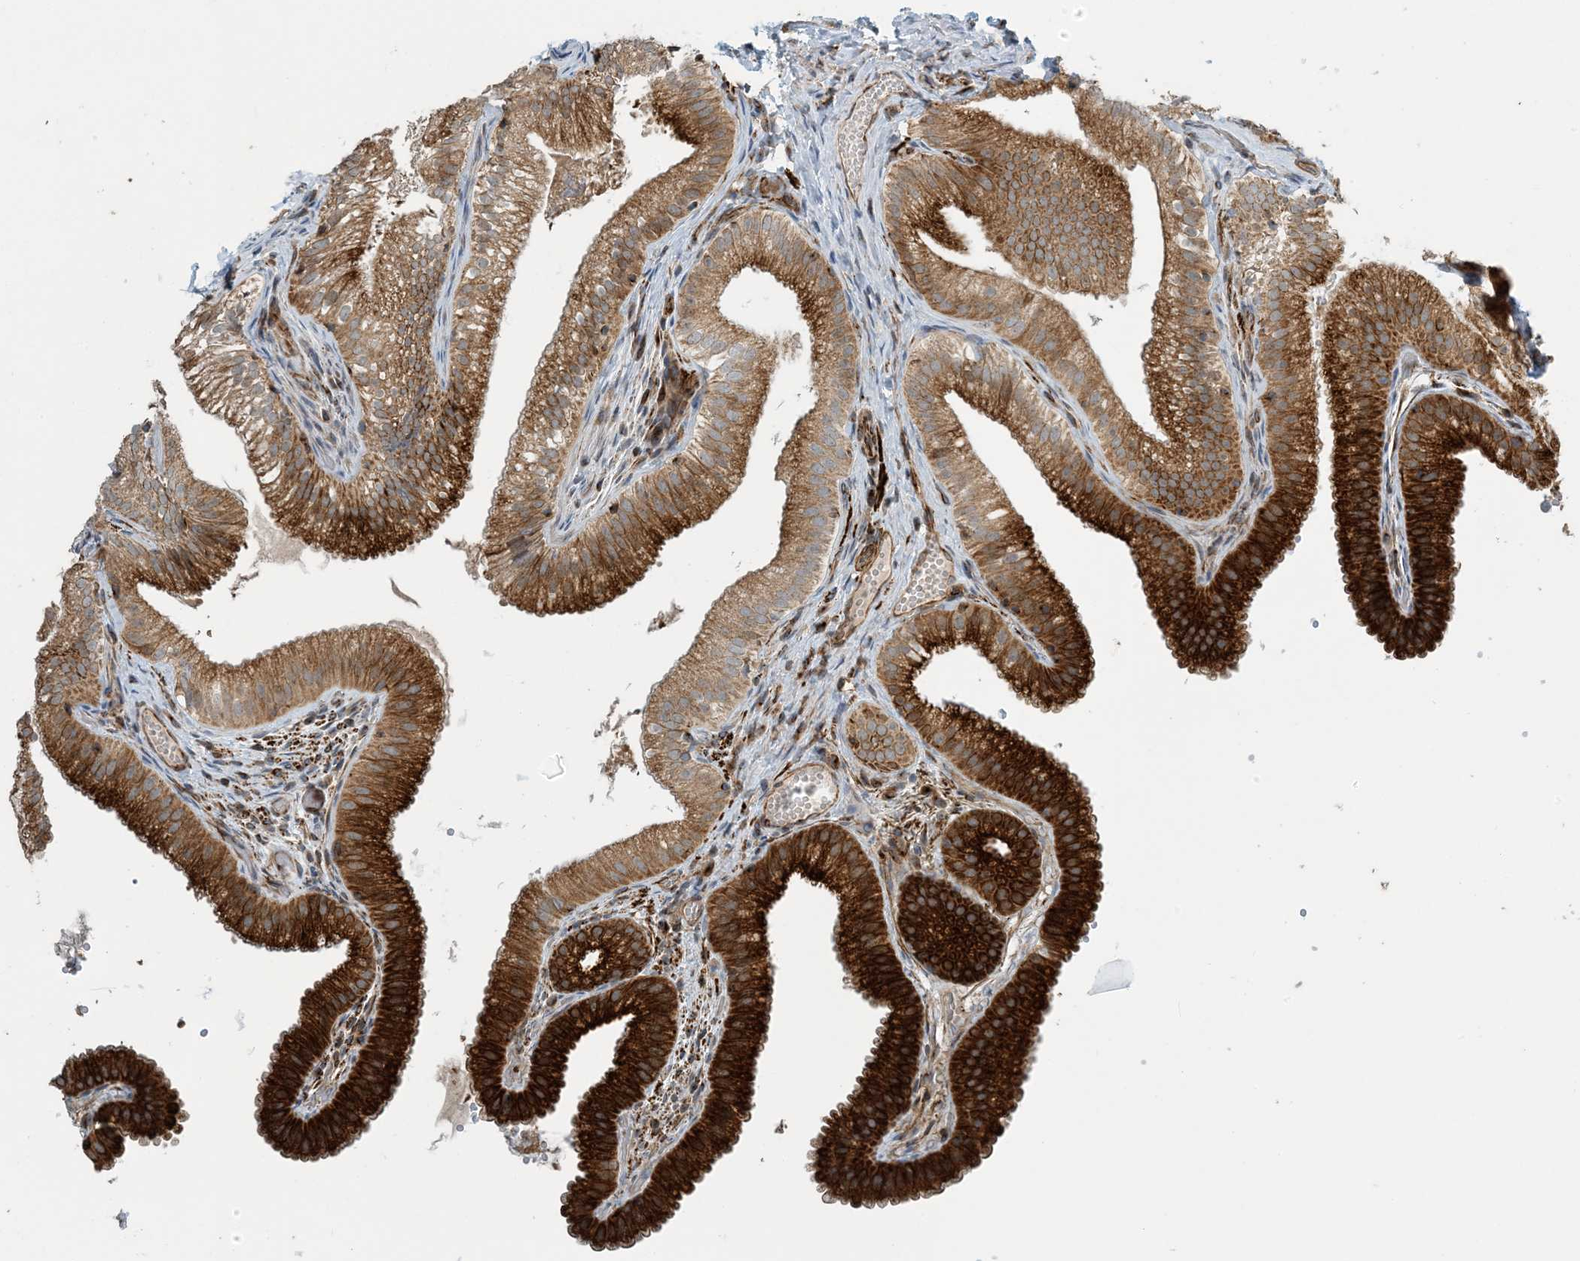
{"staining": {"intensity": "strong", "quantity": ">75%", "location": "cytoplasmic/membranous"}, "tissue": "gallbladder", "cell_type": "Glandular cells", "image_type": "normal", "snomed": [{"axis": "morphology", "description": "Normal tissue, NOS"}, {"axis": "topography", "description": "Gallbladder"}], "caption": "Immunohistochemistry histopathology image of benign human gallbladder stained for a protein (brown), which displays high levels of strong cytoplasmic/membranous staining in about >75% of glandular cells.", "gene": "ZBTB3", "patient": {"sex": "female", "age": 30}}